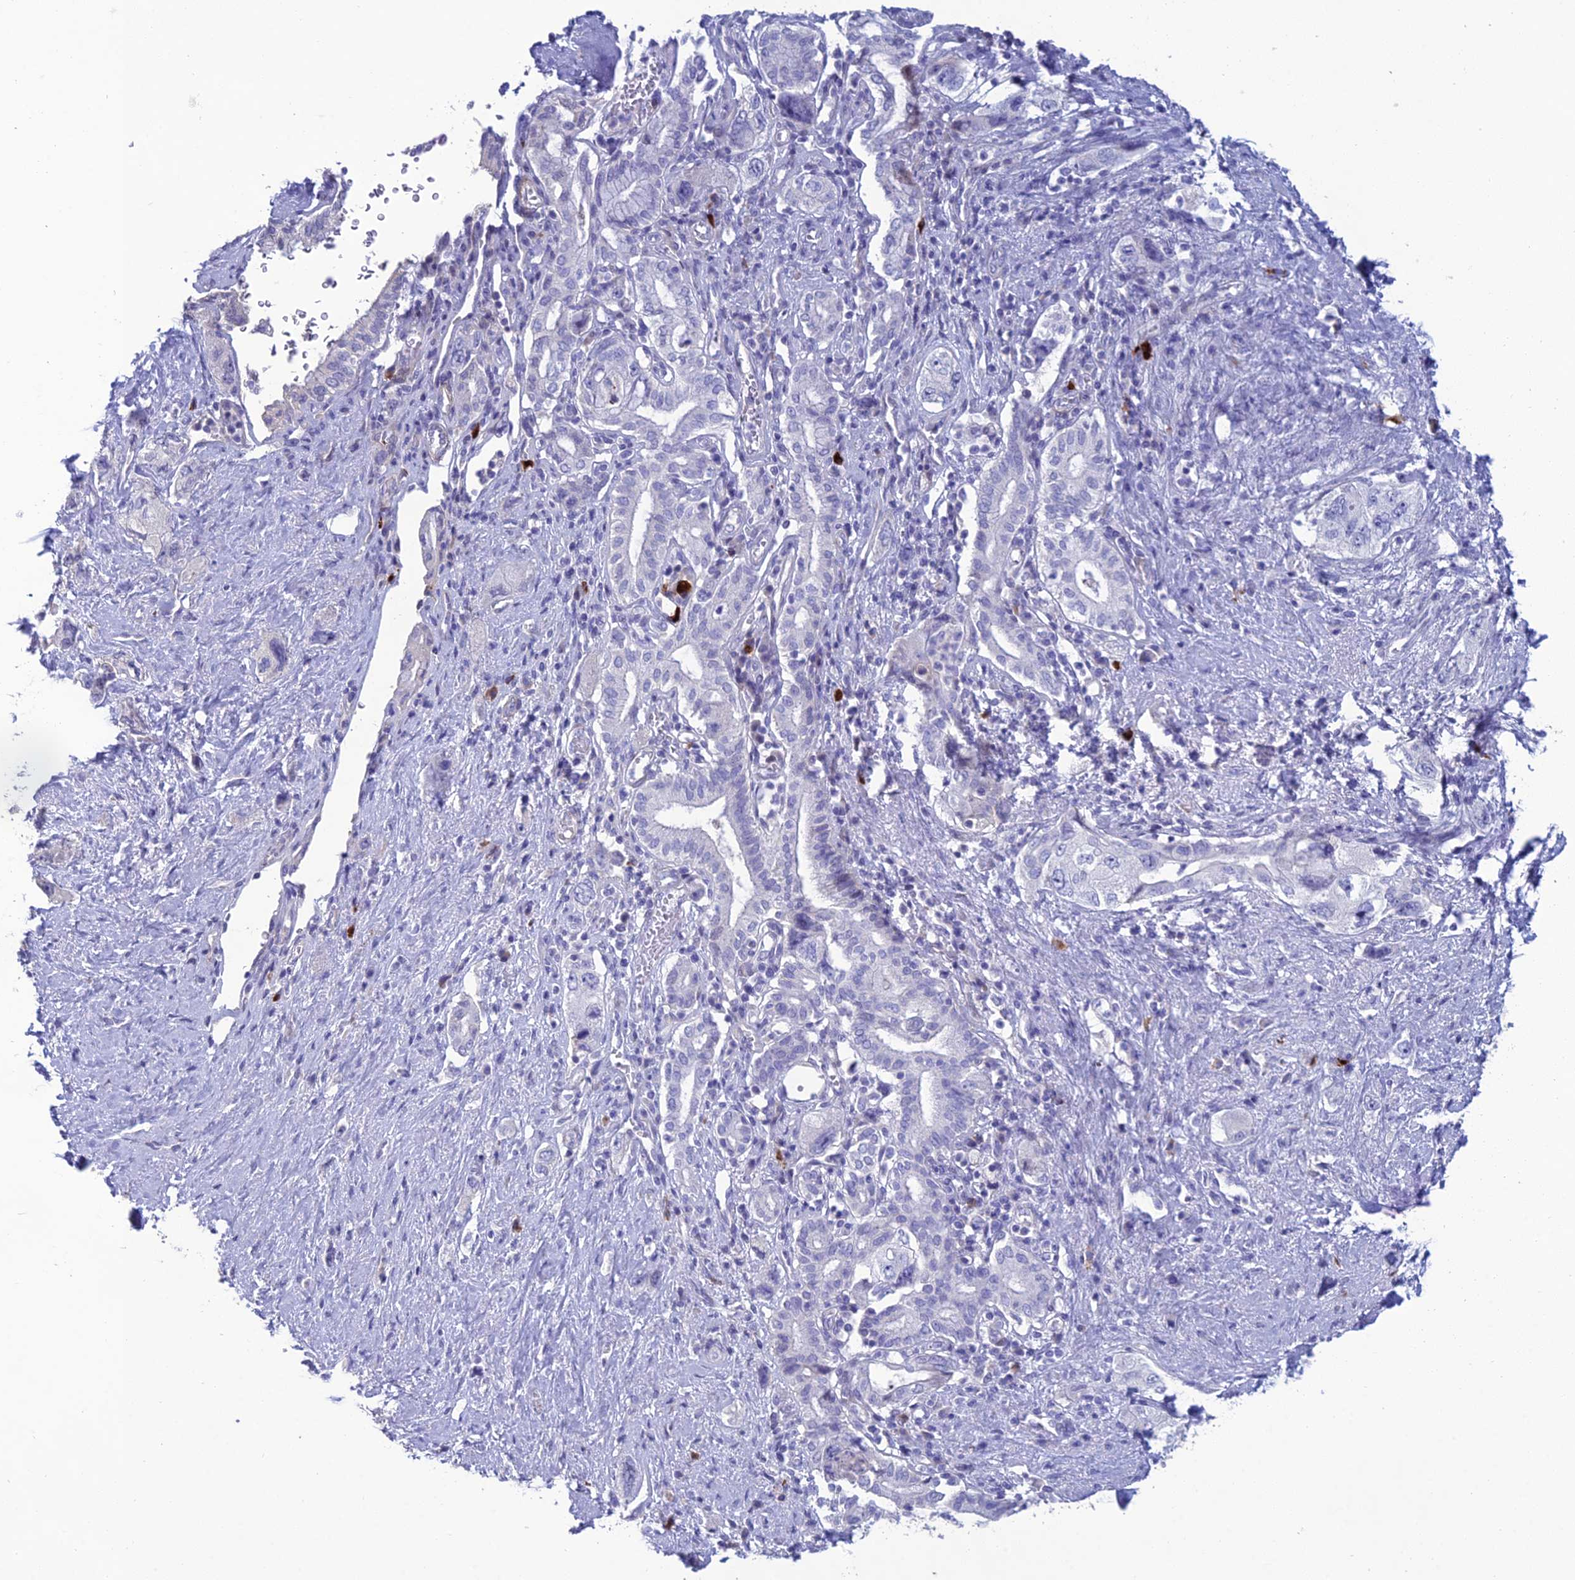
{"staining": {"intensity": "negative", "quantity": "none", "location": "none"}, "tissue": "pancreatic cancer", "cell_type": "Tumor cells", "image_type": "cancer", "snomed": [{"axis": "morphology", "description": "Adenocarcinoma, NOS"}, {"axis": "topography", "description": "Pancreas"}], "caption": "Protein analysis of pancreatic cancer (adenocarcinoma) exhibits no significant positivity in tumor cells.", "gene": "OR56B1", "patient": {"sex": "female", "age": 73}}